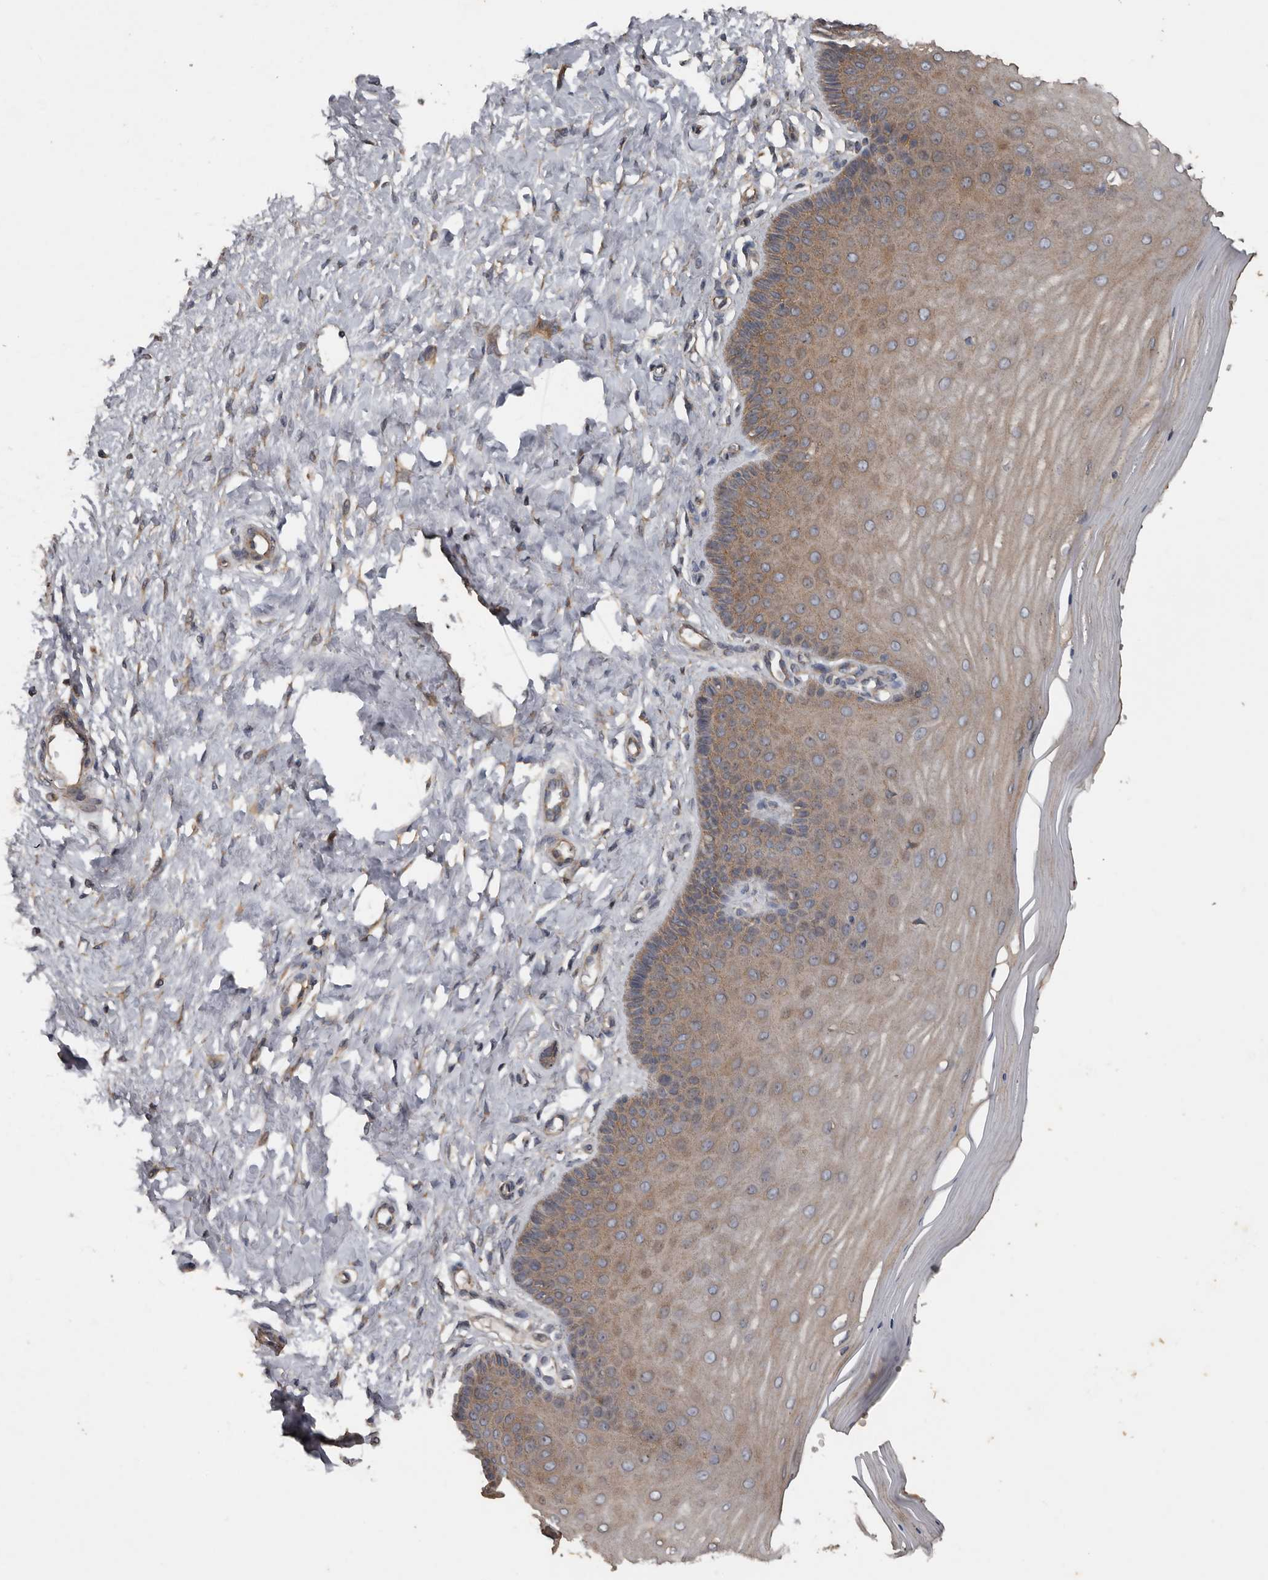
{"staining": {"intensity": "weak", "quantity": "25%-75%", "location": "cytoplasmic/membranous"}, "tissue": "cervix", "cell_type": "Glandular cells", "image_type": "normal", "snomed": [{"axis": "morphology", "description": "Normal tissue, NOS"}, {"axis": "topography", "description": "Cervix"}], "caption": "Benign cervix displays weak cytoplasmic/membranous staining in about 25%-75% of glandular cells, visualized by immunohistochemistry.", "gene": "HYAL4", "patient": {"sex": "female", "age": 55}}